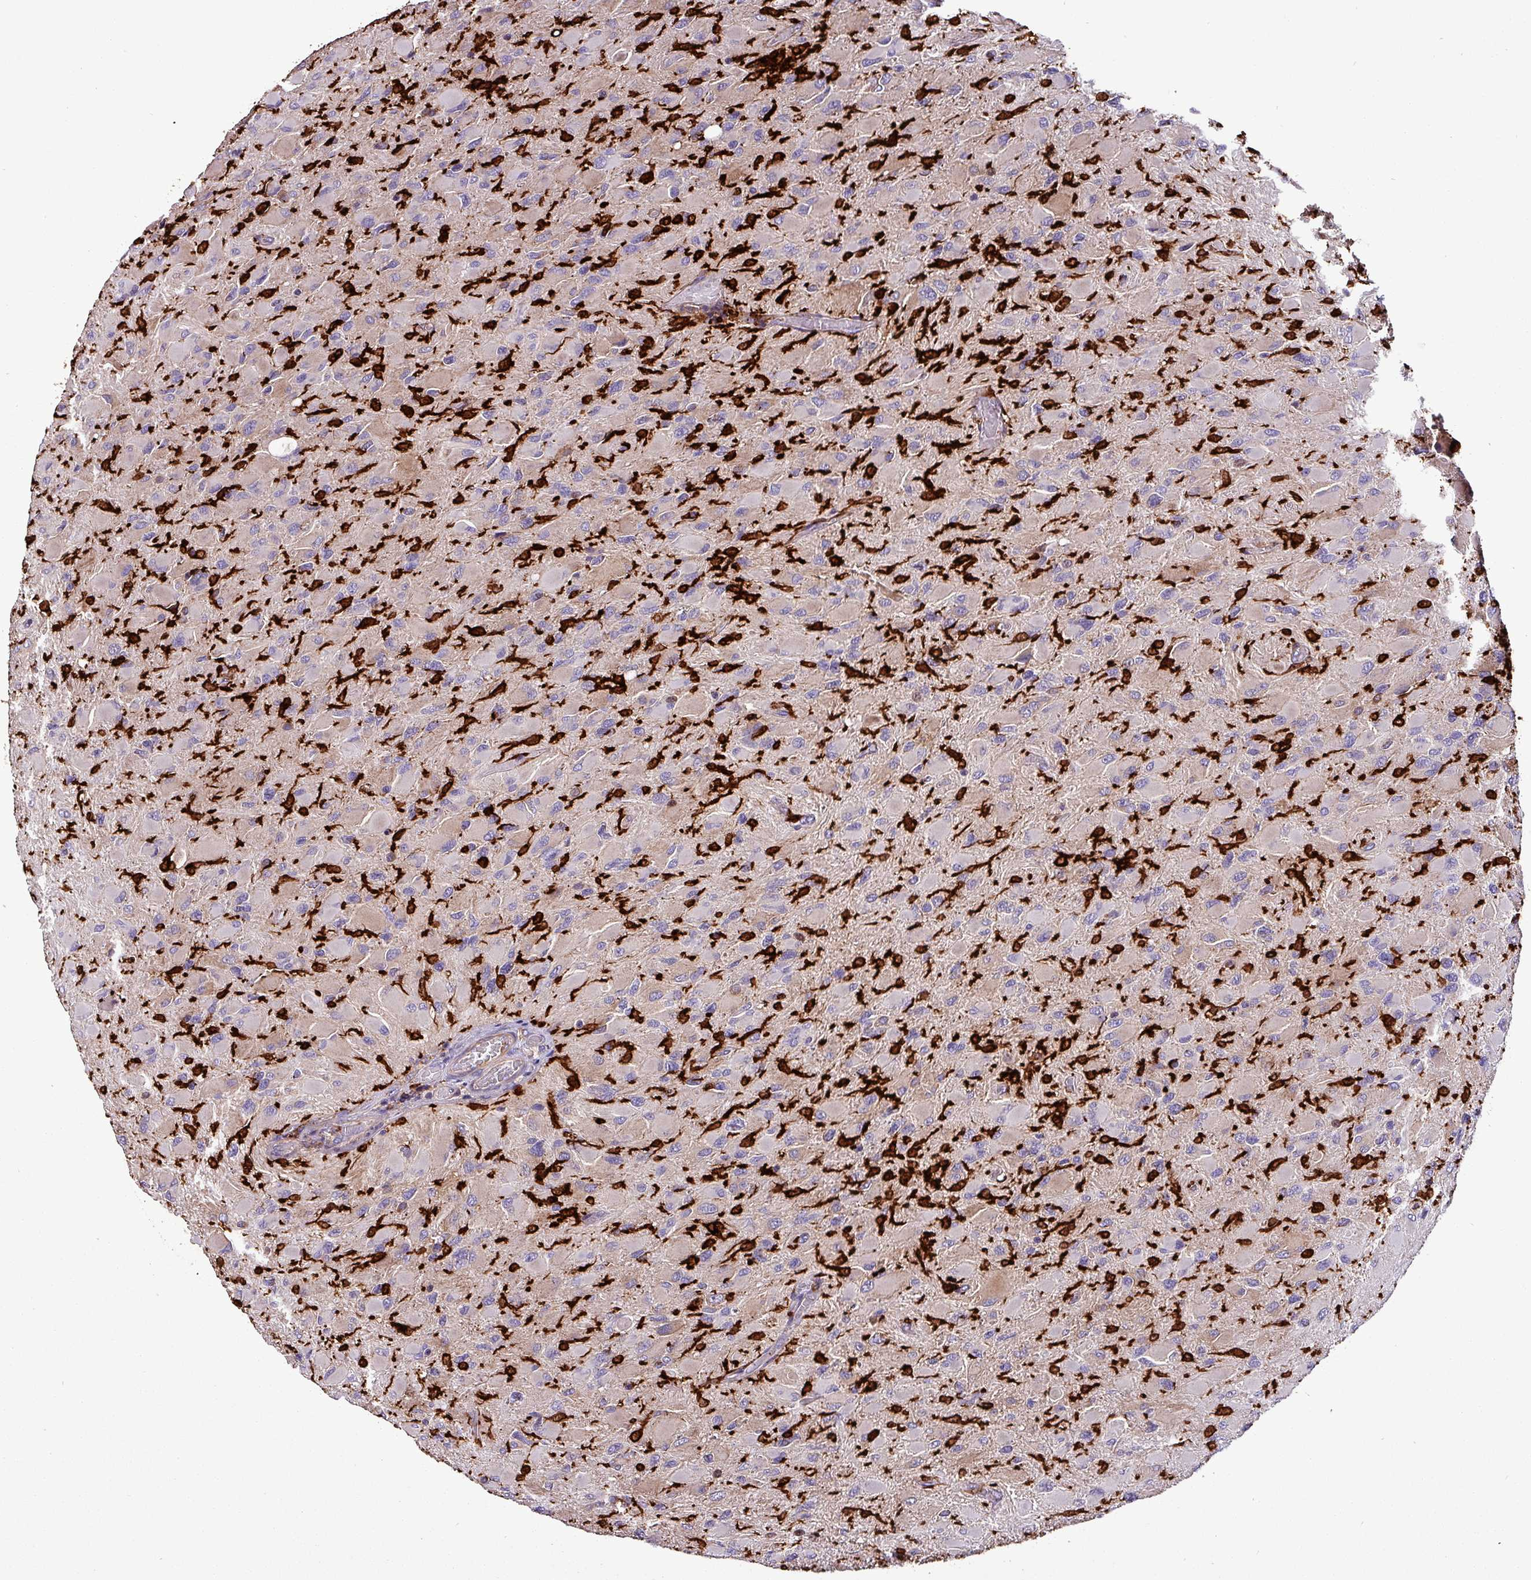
{"staining": {"intensity": "negative", "quantity": "none", "location": "none"}, "tissue": "glioma", "cell_type": "Tumor cells", "image_type": "cancer", "snomed": [{"axis": "morphology", "description": "Glioma, malignant, High grade"}, {"axis": "topography", "description": "Cerebral cortex"}], "caption": "Glioma was stained to show a protein in brown. There is no significant expression in tumor cells.", "gene": "SCIN", "patient": {"sex": "female", "age": 36}}